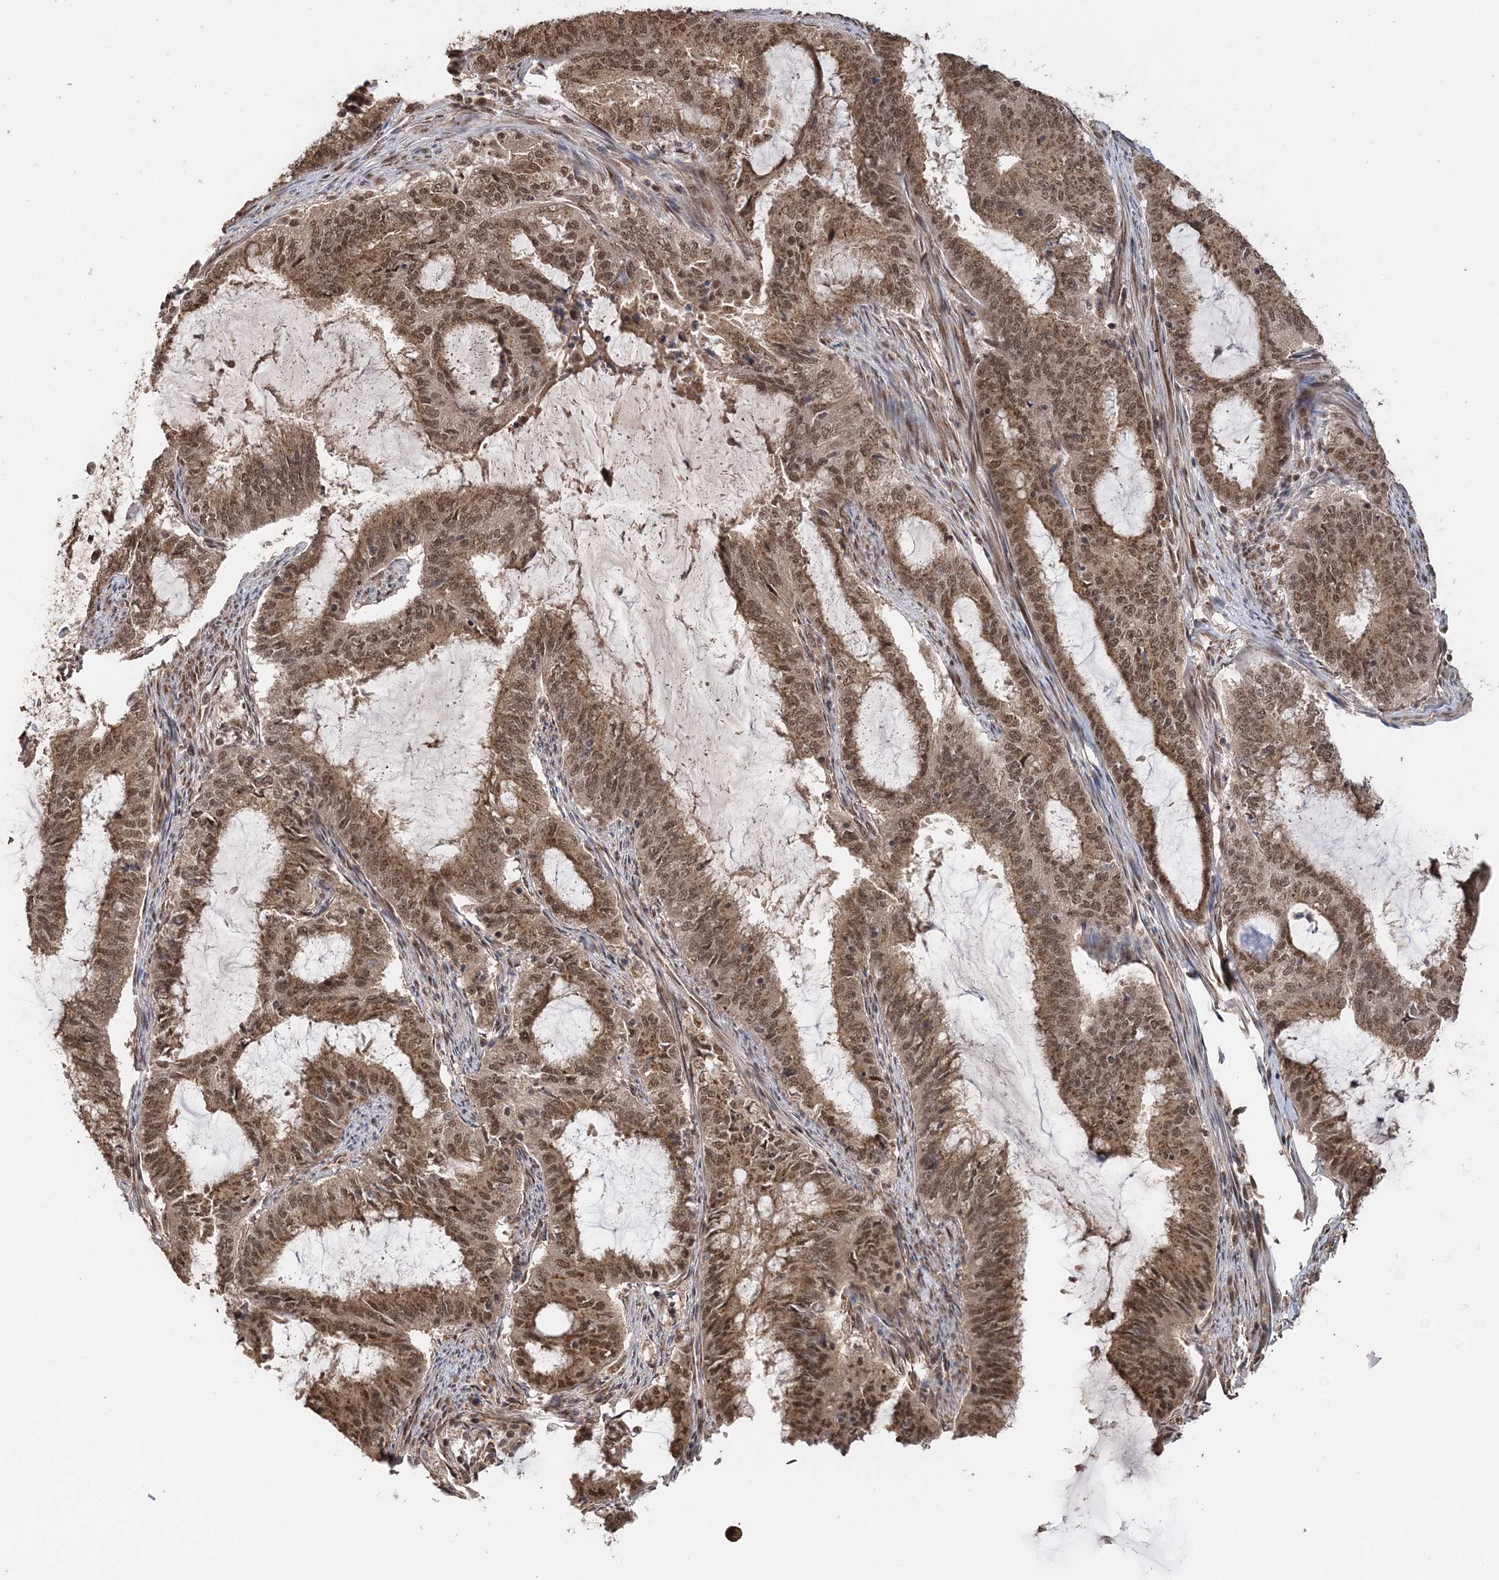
{"staining": {"intensity": "moderate", "quantity": ">75%", "location": "cytoplasmic/membranous,nuclear"}, "tissue": "endometrial cancer", "cell_type": "Tumor cells", "image_type": "cancer", "snomed": [{"axis": "morphology", "description": "Adenocarcinoma, NOS"}, {"axis": "topography", "description": "Endometrium"}], "caption": "Protein staining by IHC reveals moderate cytoplasmic/membranous and nuclear positivity in about >75% of tumor cells in endometrial cancer.", "gene": "TSHZ2", "patient": {"sex": "female", "age": 51}}